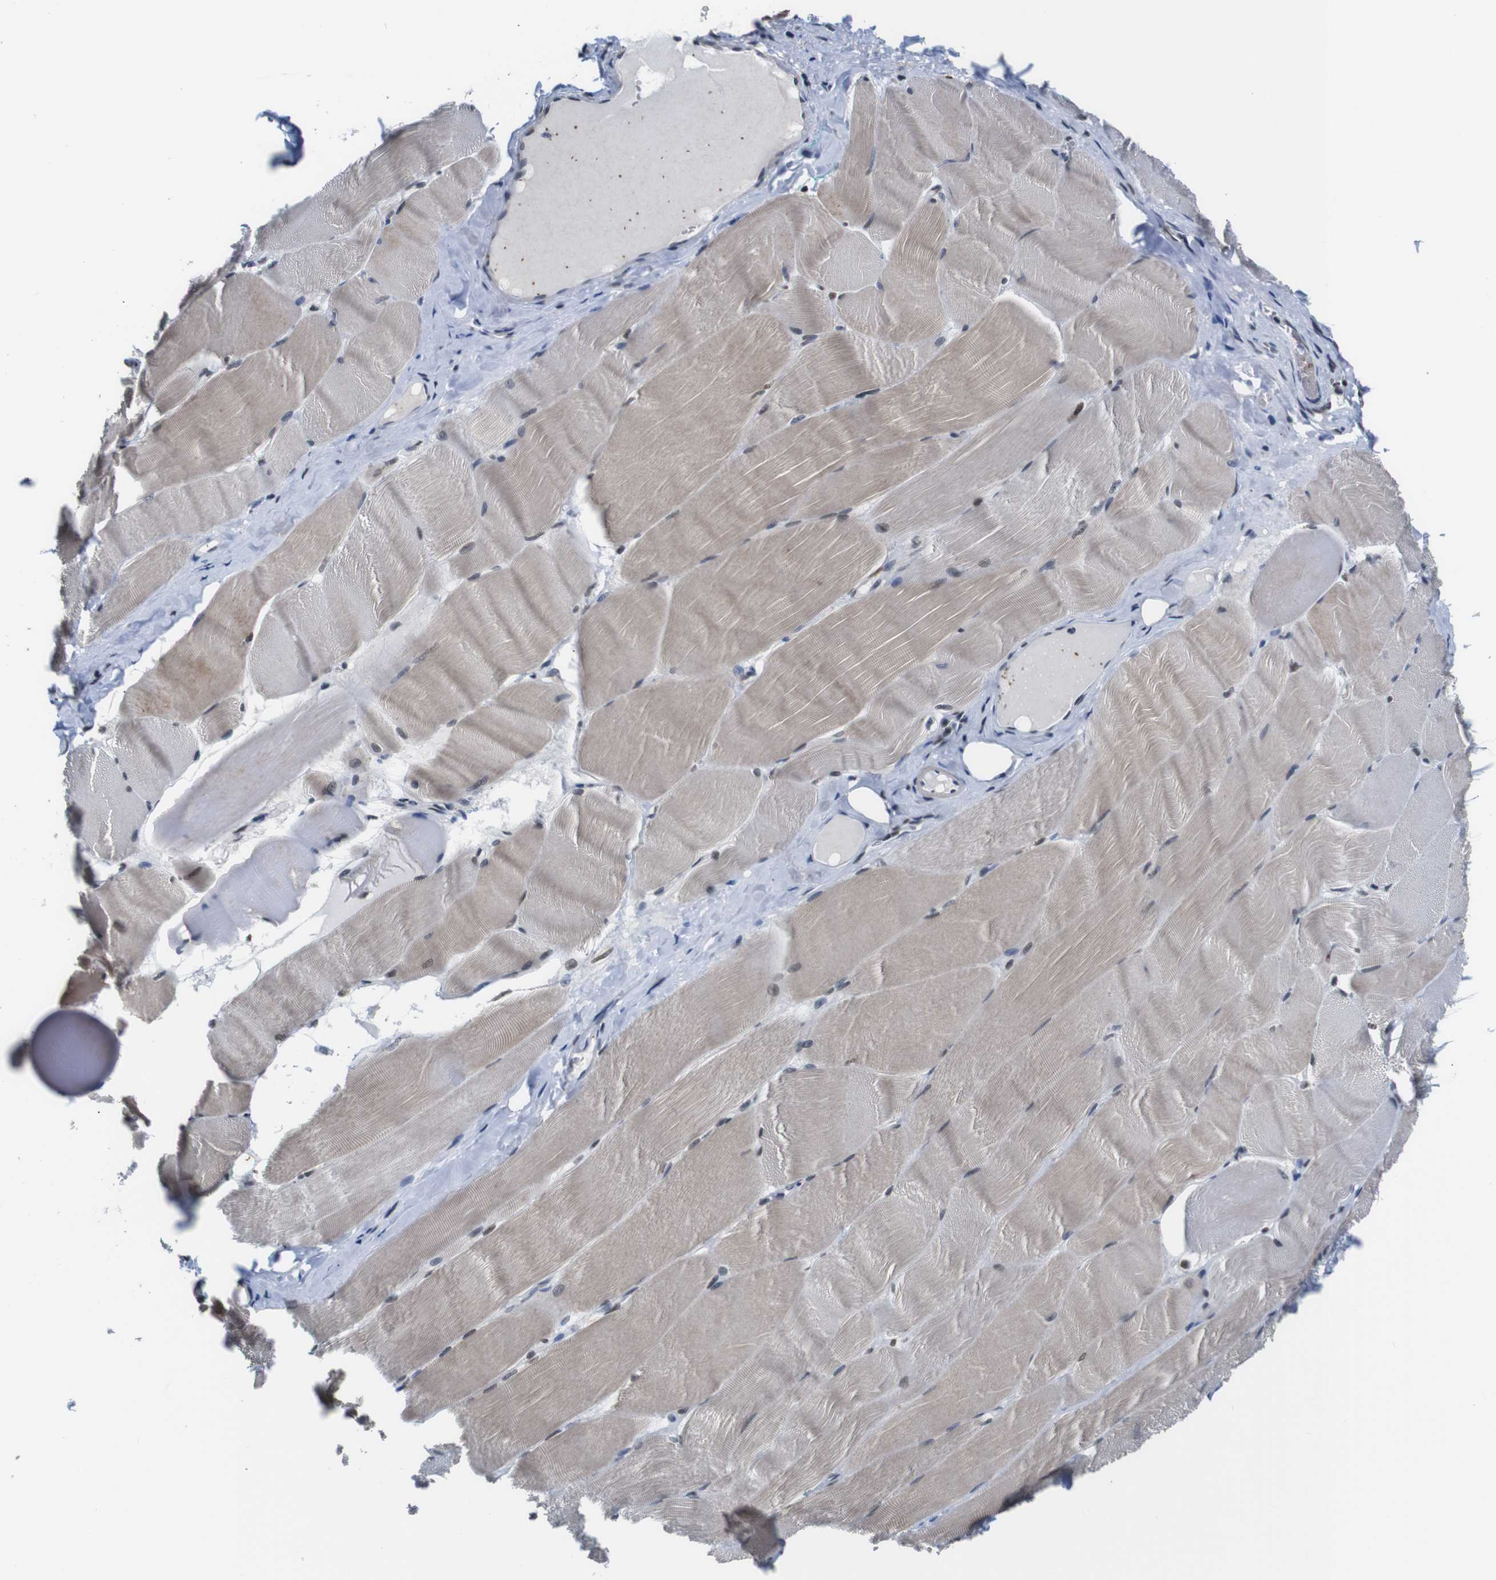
{"staining": {"intensity": "weak", "quantity": "25%-75%", "location": "cytoplasmic/membranous,nuclear"}, "tissue": "skeletal muscle", "cell_type": "Myocytes", "image_type": "normal", "snomed": [{"axis": "morphology", "description": "Normal tissue, NOS"}, {"axis": "morphology", "description": "Squamous cell carcinoma, NOS"}, {"axis": "topography", "description": "Skeletal muscle"}], "caption": "High-power microscopy captured an immunohistochemistry histopathology image of normal skeletal muscle, revealing weak cytoplasmic/membranous,nuclear expression in approximately 25%-75% of myocytes. The protein of interest is stained brown, and the nuclei are stained in blue (DAB (3,3'-diaminobenzidine) IHC with brightfield microscopy, high magnification).", "gene": "ILDR2", "patient": {"sex": "male", "age": 51}}